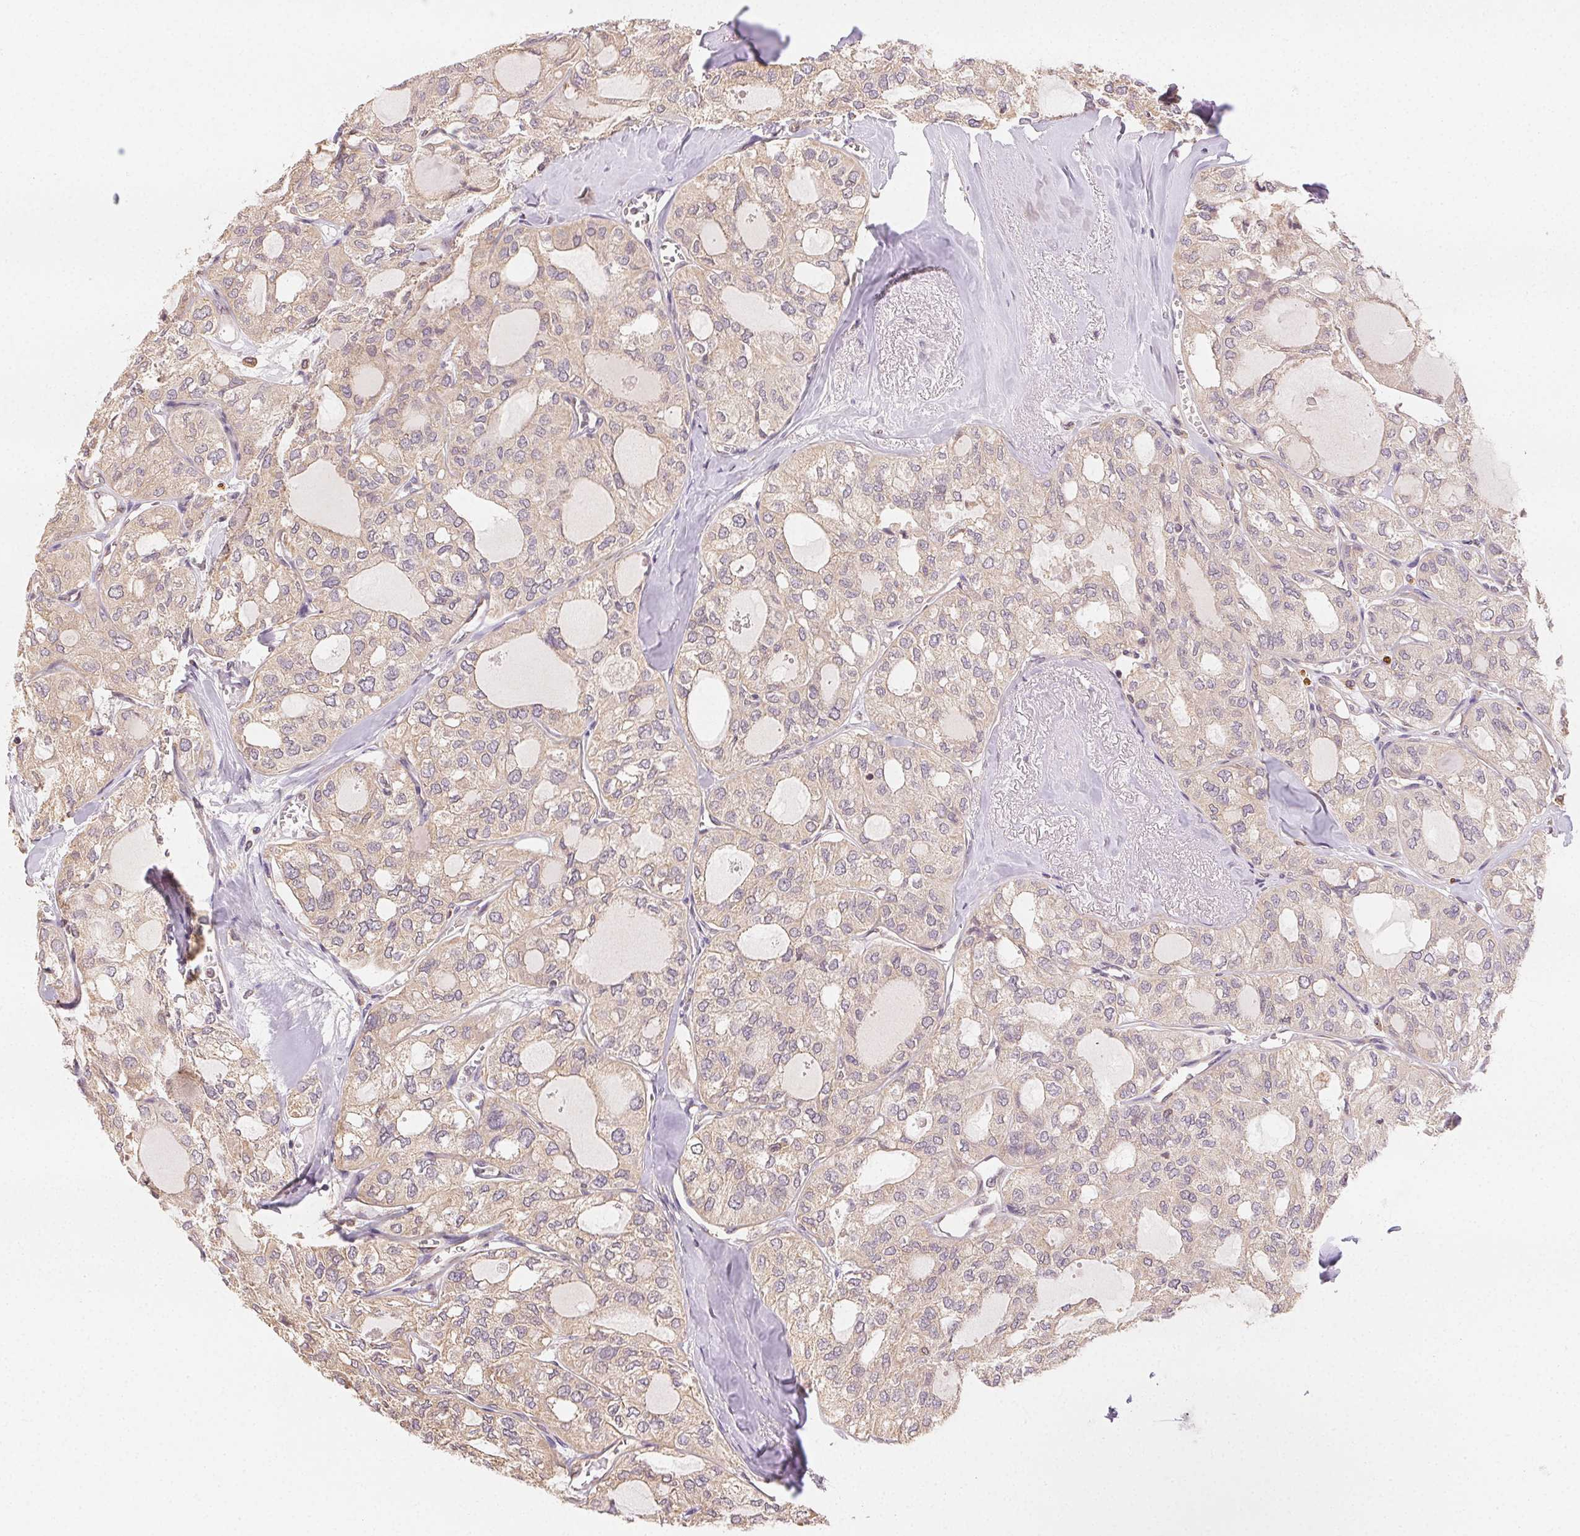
{"staining": {"intensity": "weak", "quantity": ">75%", "location": "cytoplasmic/membranous"}, "tissue": "thyroid cancer", "cell_type": "Tumor cells", "image_type": "cancer", "snomed": [{"axis": "morphology", "description": "Follicular adenoma carcinoma, NOS"}, {"axis": "topography", "description": "Thyroid gland"}], "caption": "Protein expression analysis of thyroid cancer (follicular adenoma carcinoma) reveals weak cytoplasmic/membranous staining in approximately >75% of tumor cells.", "gene": "SEZ6L2", "patient": {"sex": "male", "age": 75}}